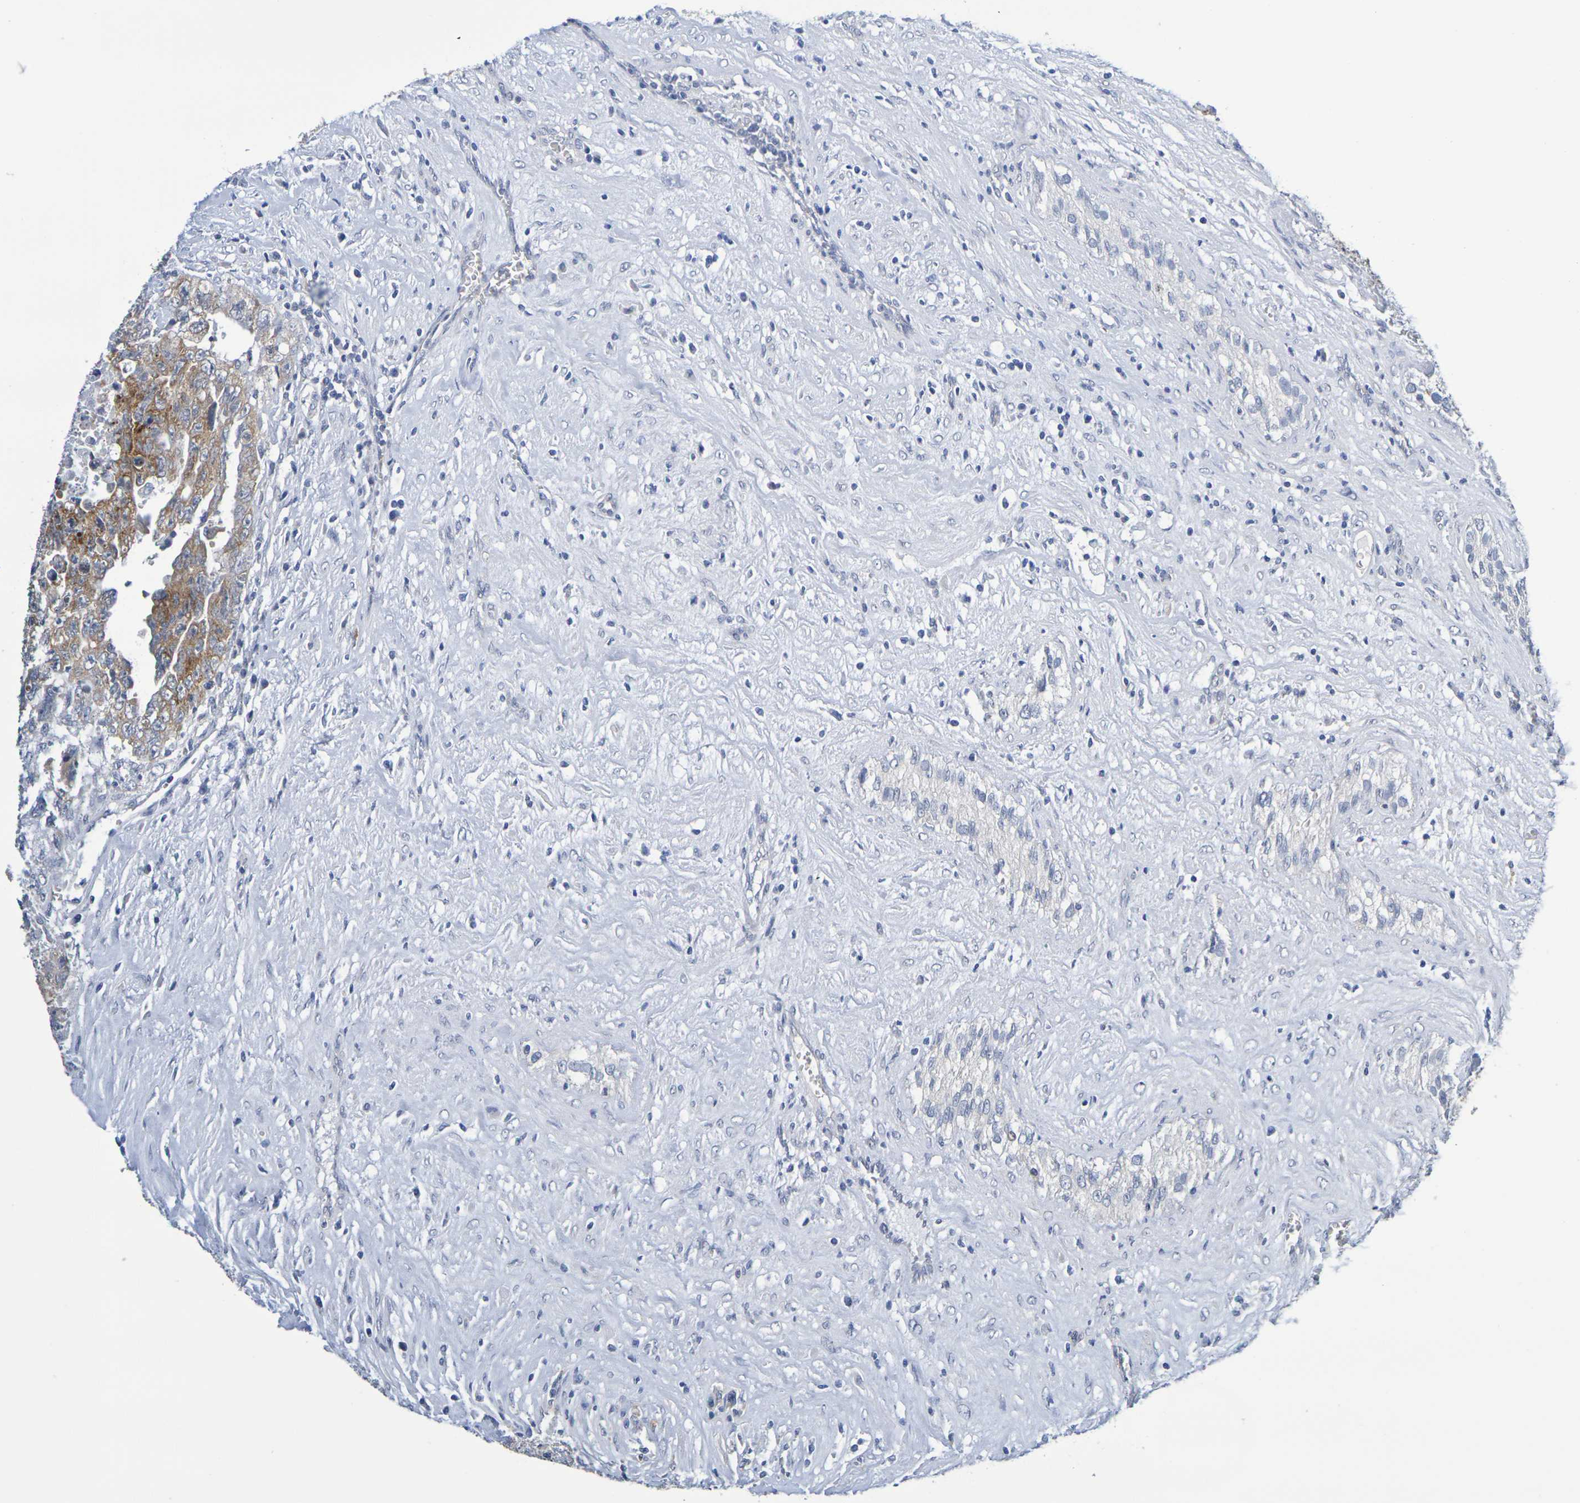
{"staining": {"intensity": "moderate", "quantity": ">75%", "location": "cytoplasmic/membranous"}, "tissue": "testis cancer", "cell_type": "Tumor cells", "image_type": "cancer", "snomed": [{"axis": "morphology", "description": "Carcinoma, Embryonal, NOS"}, {"axis": "topography", "description": "Testis"}], "caption": "Brown immunohistochemical staining in testis embryonal carcinoma demonstrates moderate cytoplasmic/membranous staining in approximately >75% of tumor cells.", "gene": "CHRNB1", "patient": {"sex": "male", "age": 28}}